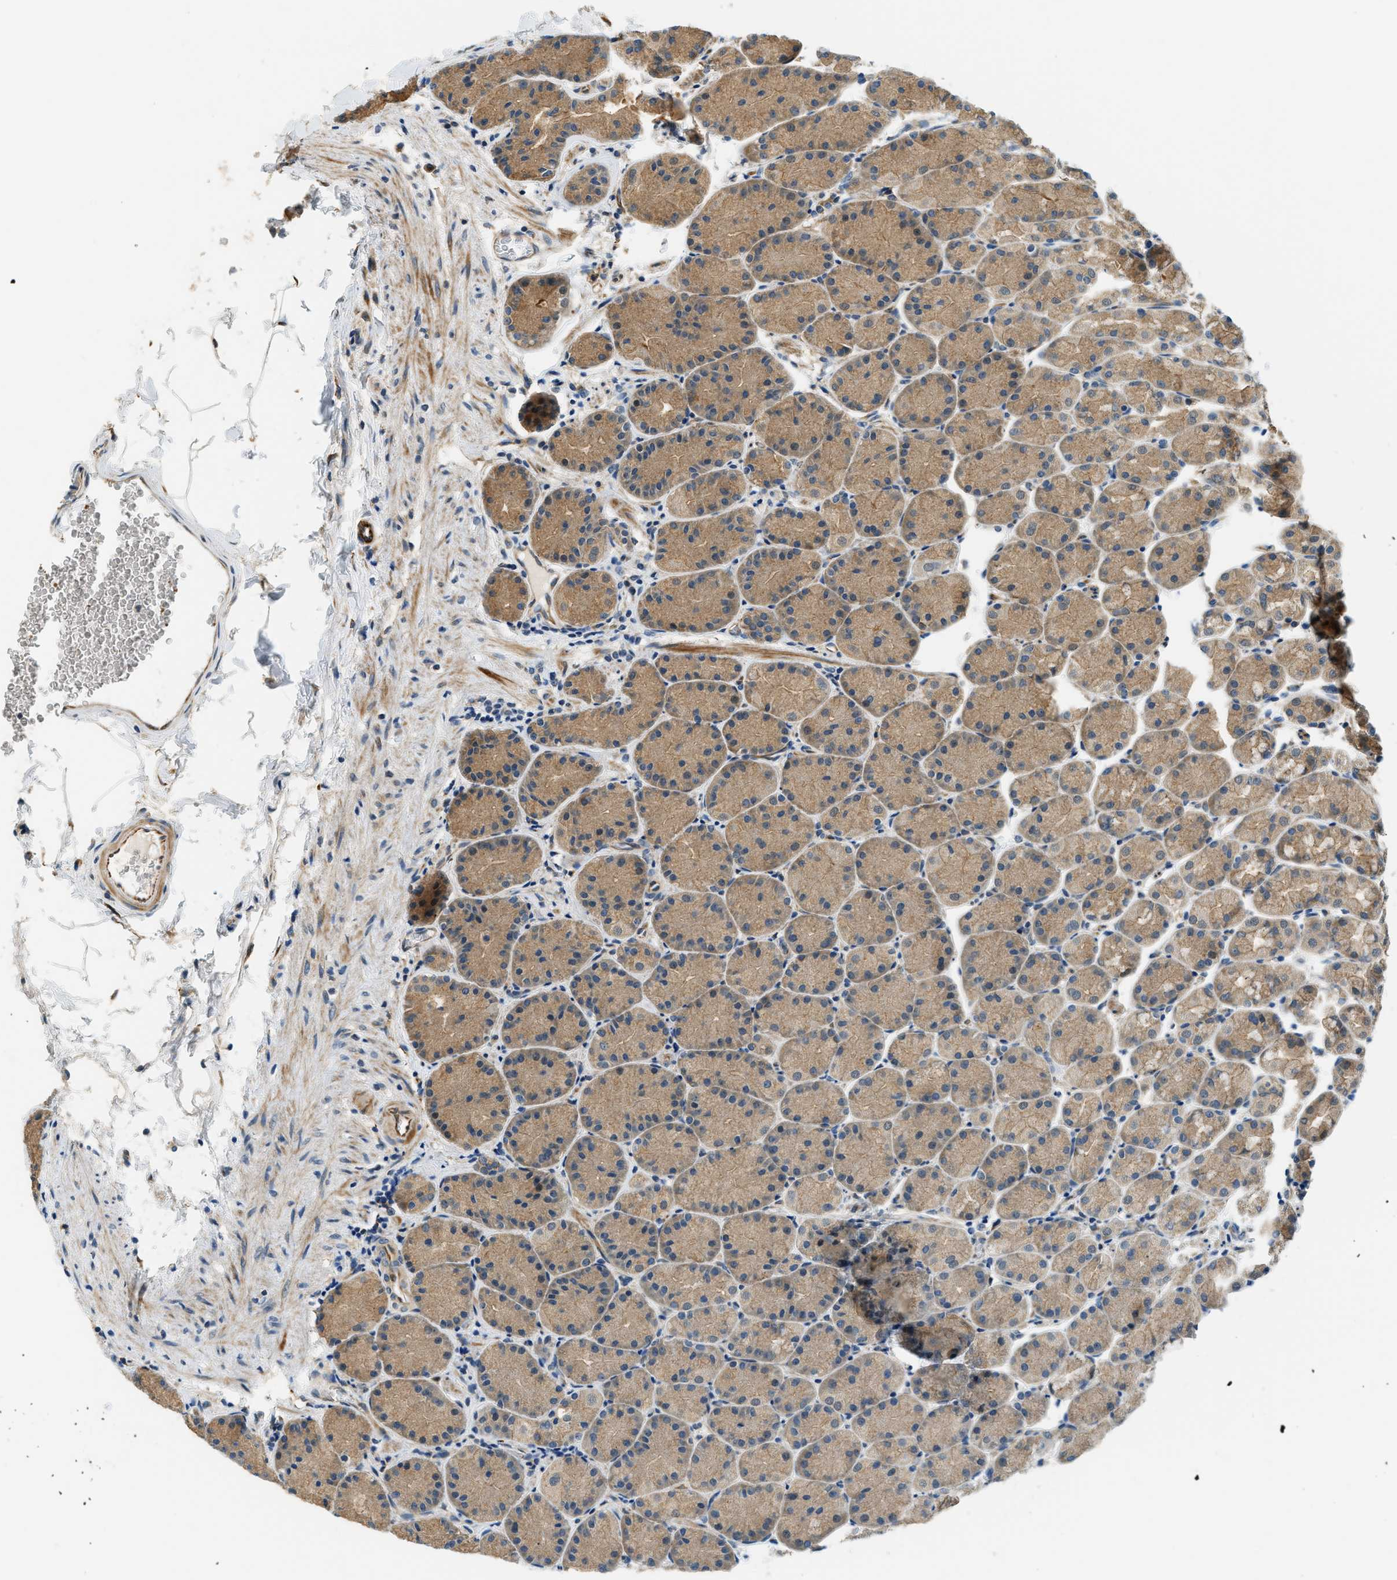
{"staining": {"intensity": "strong", "quantity": ">75%", "location": "cytoplasmic/membranous"}, "tissue": "stomach", "cell_type": "Glandular cells", "image_type": "normal", "snomed": [{"axis": "morphology", "description": "Normal tissue, NOS"}, {"axis": "topography", "description": "Stomach"}], "caption": "This micrograph displays IHC staining of benign human stomach, with high strong cytoplasmic/membranous positivity in approximately >75% of glandular cells.", "gene": "ALOX12", "patient": {"sex": "male", "age": 42}}